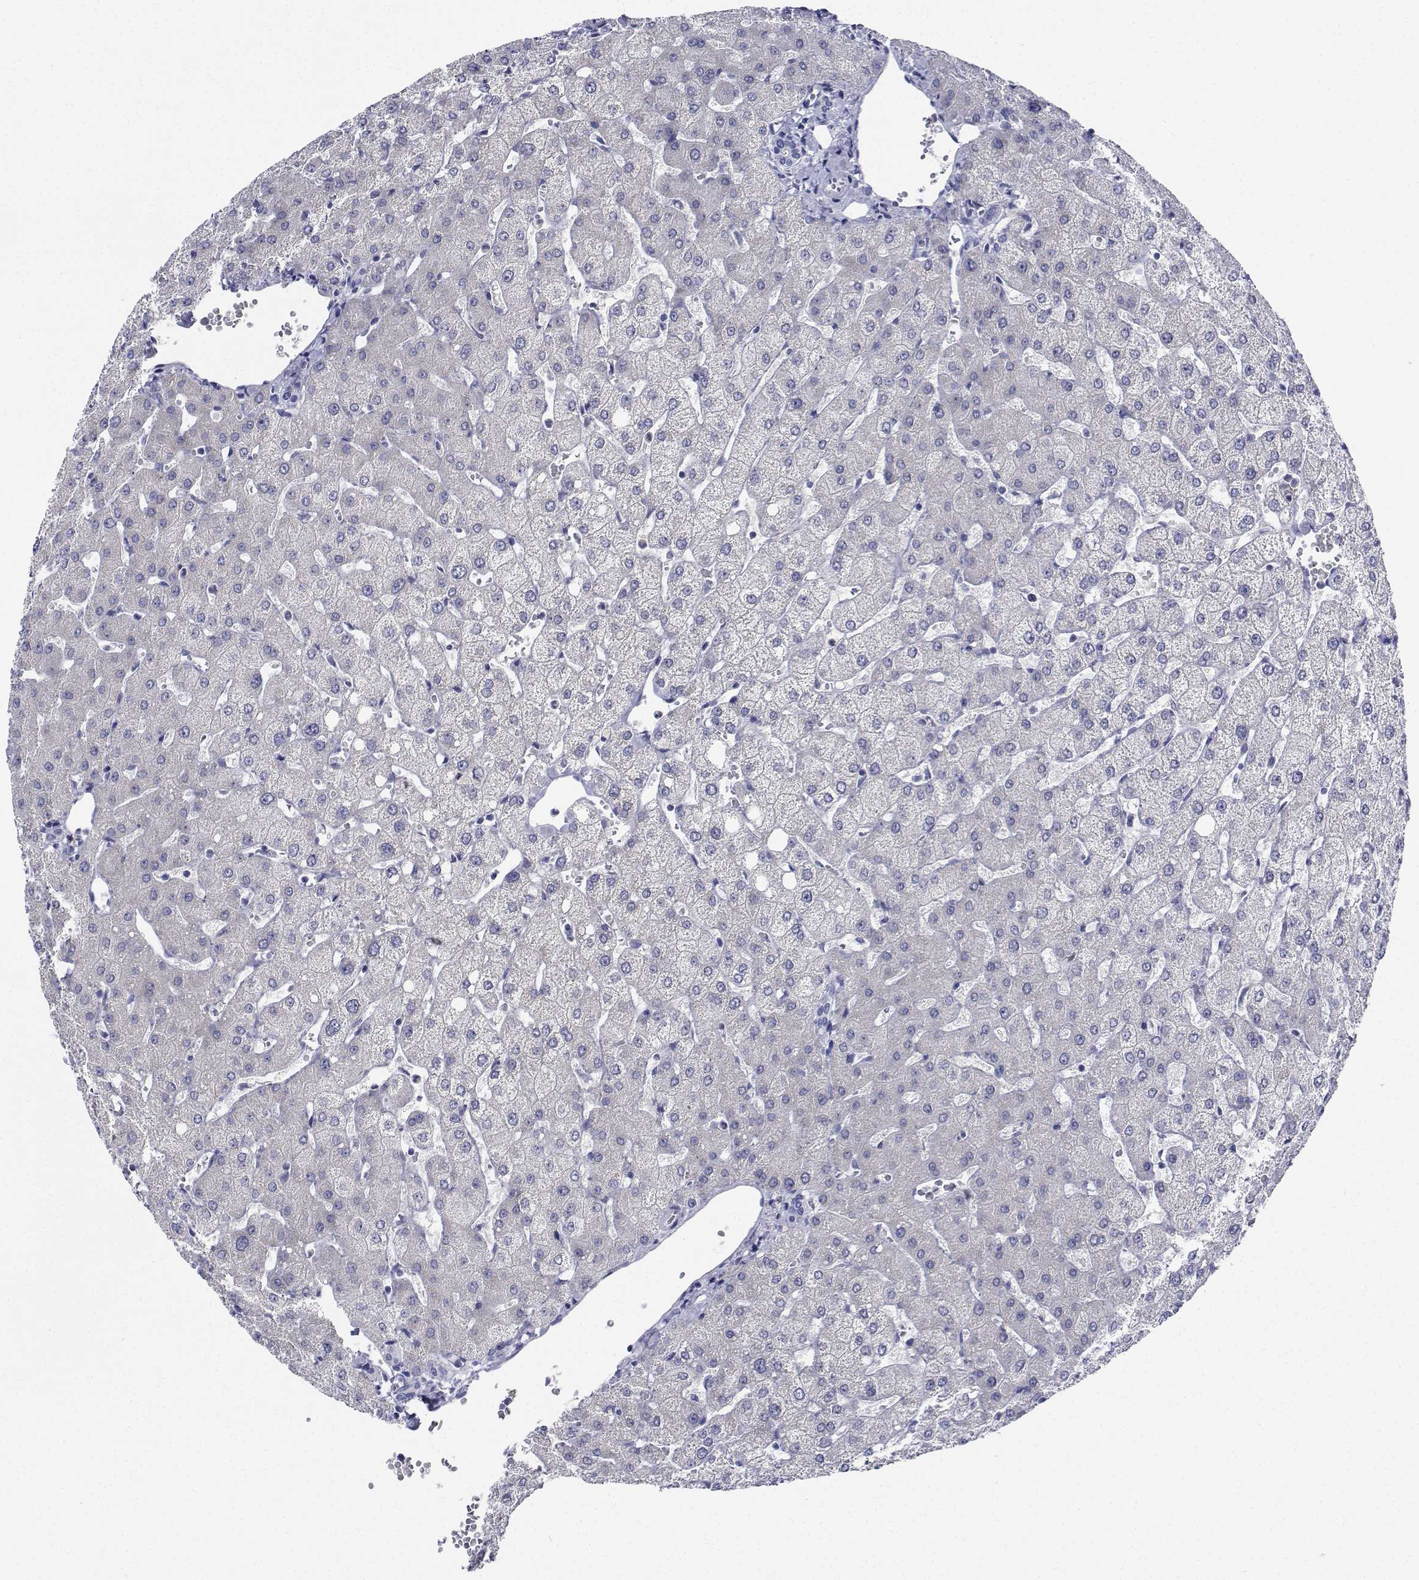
{"staining": {"intensity": "negative", "quantity": "none", "location": "none"}, "tissue": "liver", "cell_type": "Cholangiocytes", "image_type": "normal", "snomed": [{"axis": "morphology", "description": "Normal tissue, NOS"}, {"axis": "topography", "description": "Liver"}], "caption": "Immunohistochemistry photomicrograph of normal liver stained for a protein (brown), which displays no expression in cholangiocytes. (DAB (3,3'-diaminobenzidine) immunohistochemistry with hematoxylin counter stain).", "gene": "PLXNA4", "patient": {"sex": "female", "age": 54}}